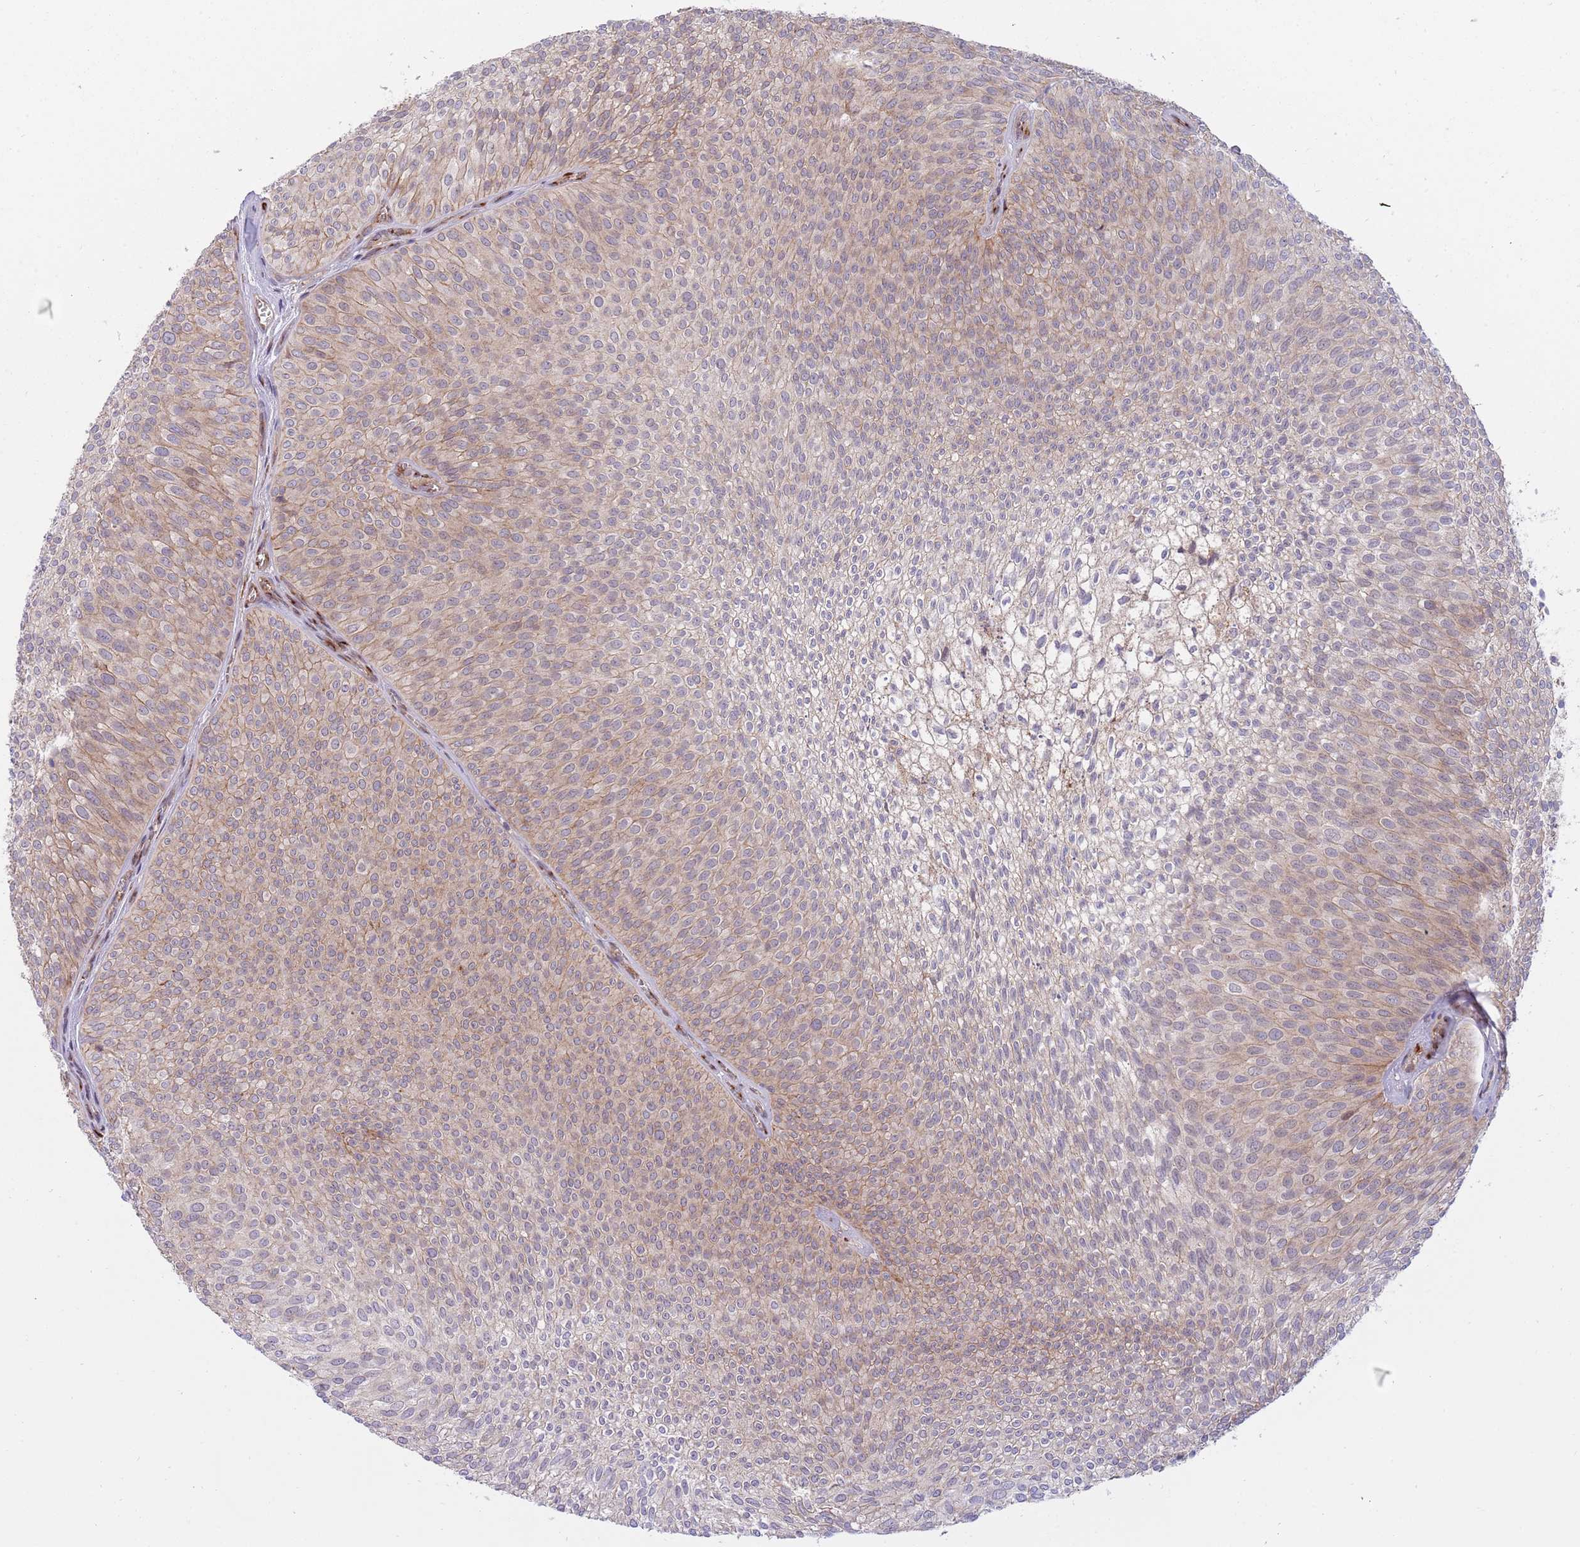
{"staining": {"intensity": "weak", "quantity": "25%-75%", "location": "cytoplasmic/membranous"}, "tissue": "urothelial cancer", "cell_type": "Tumor cells", "image_type": "cancer", "snomed": [{"axis": "morphology", "description": "Urothelial carcinoma, Low grade"}, {"axis": "topography", "description": "Urinary bladder"}], "caption": "Immunohistochemical staining of human urothelial cancer displays weak cytoplasmic/membranous protein staining in about 25%-75% of tumor cells.", "gene": "BTBD7", "patient": {"sex": "male", "age": 91}}